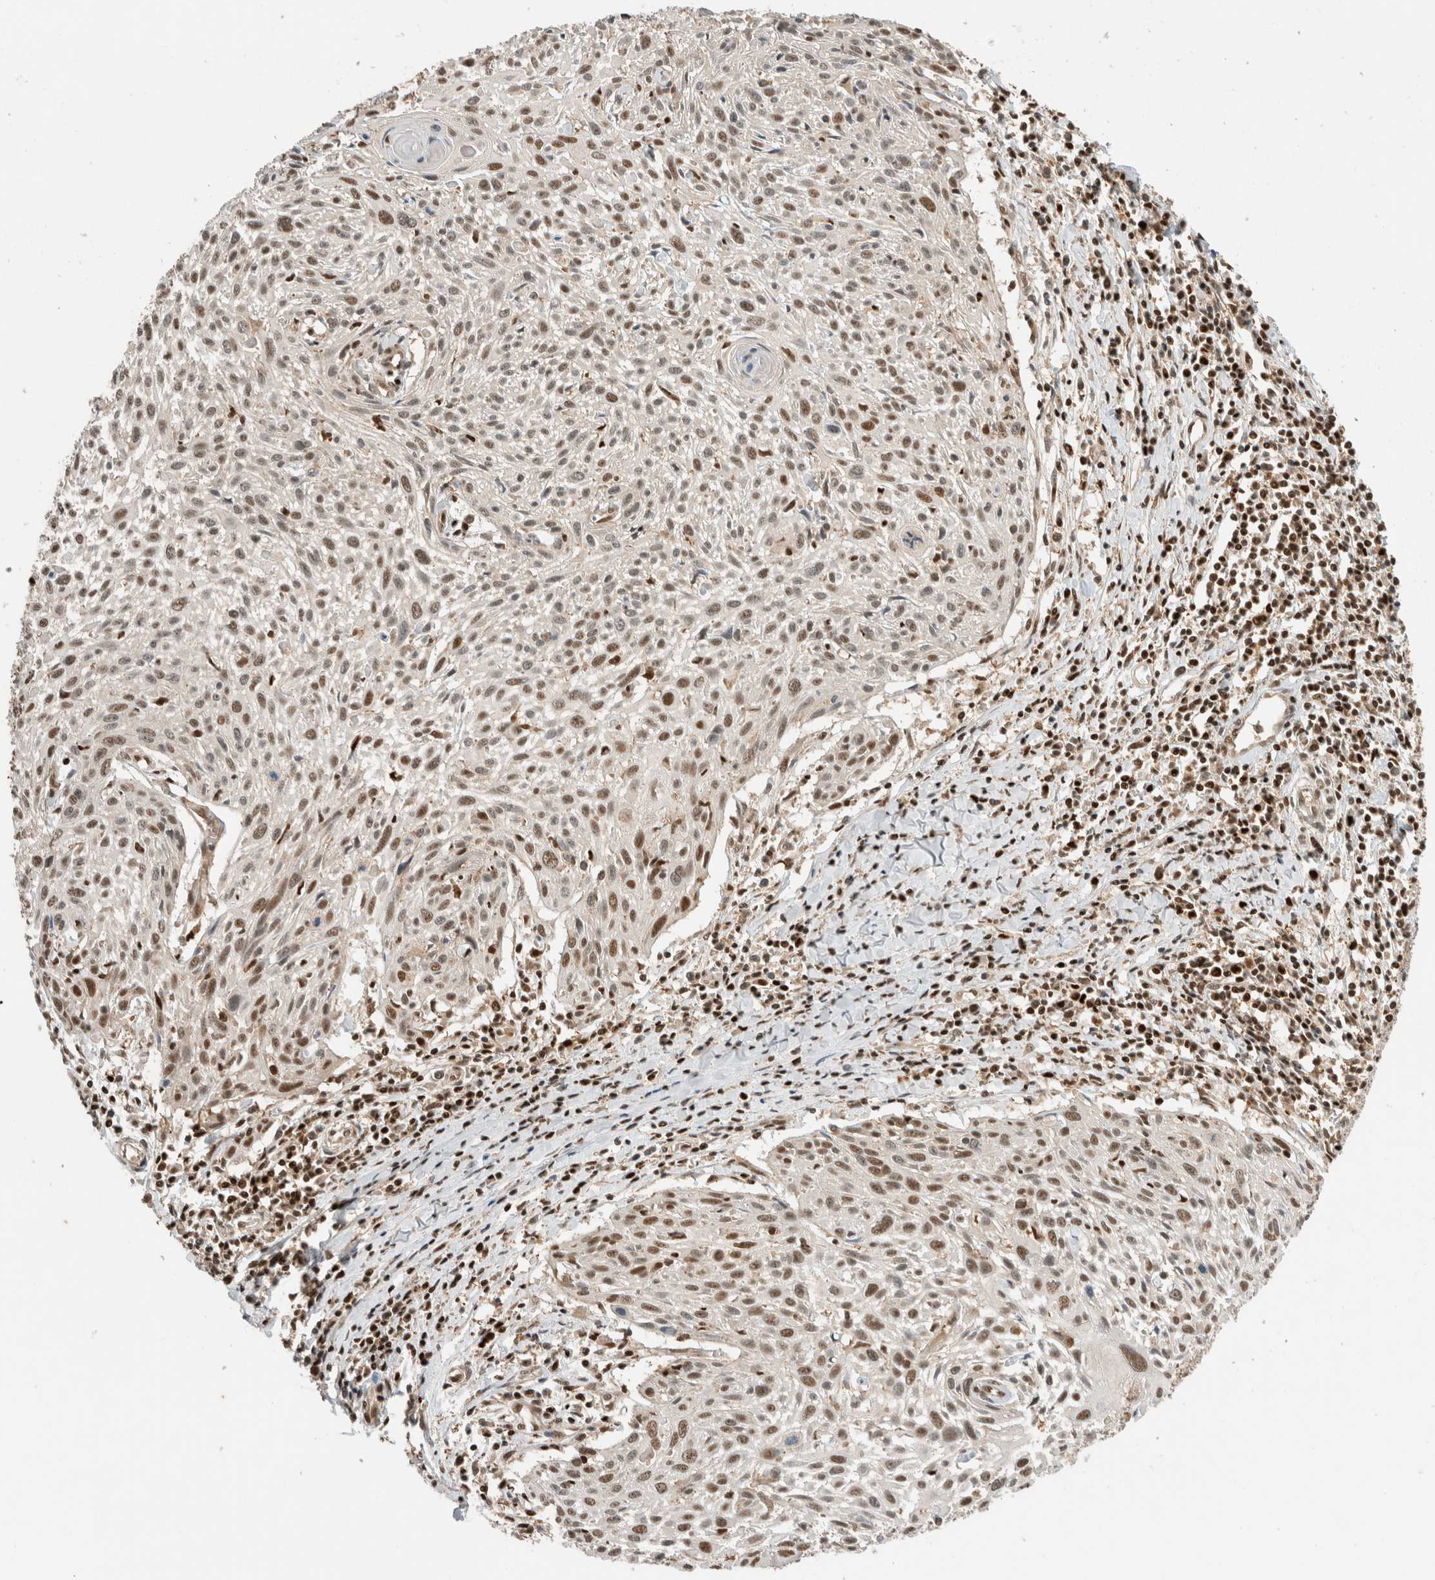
{"staining": {"intensity": "moderate", "quantity": "25%-75%", "location": "nuclear"}, "tissue": "cervical cancer", "cell_type": "Tumor cells", "image_type": "cancer", "snomed": [{"axis": "morphology", "description": "Squamous cell carcinoma, NOS"}, {"axis": "topography", "description": "Cervix"}], "caption": "This micrograph shows IHC staining of cervical cancer, with medium moderate nuclear positivity in about 25%-75% of tumor cells.", "gene": "SNRNP40", "patient": {"sex": "female", "age": 51}}